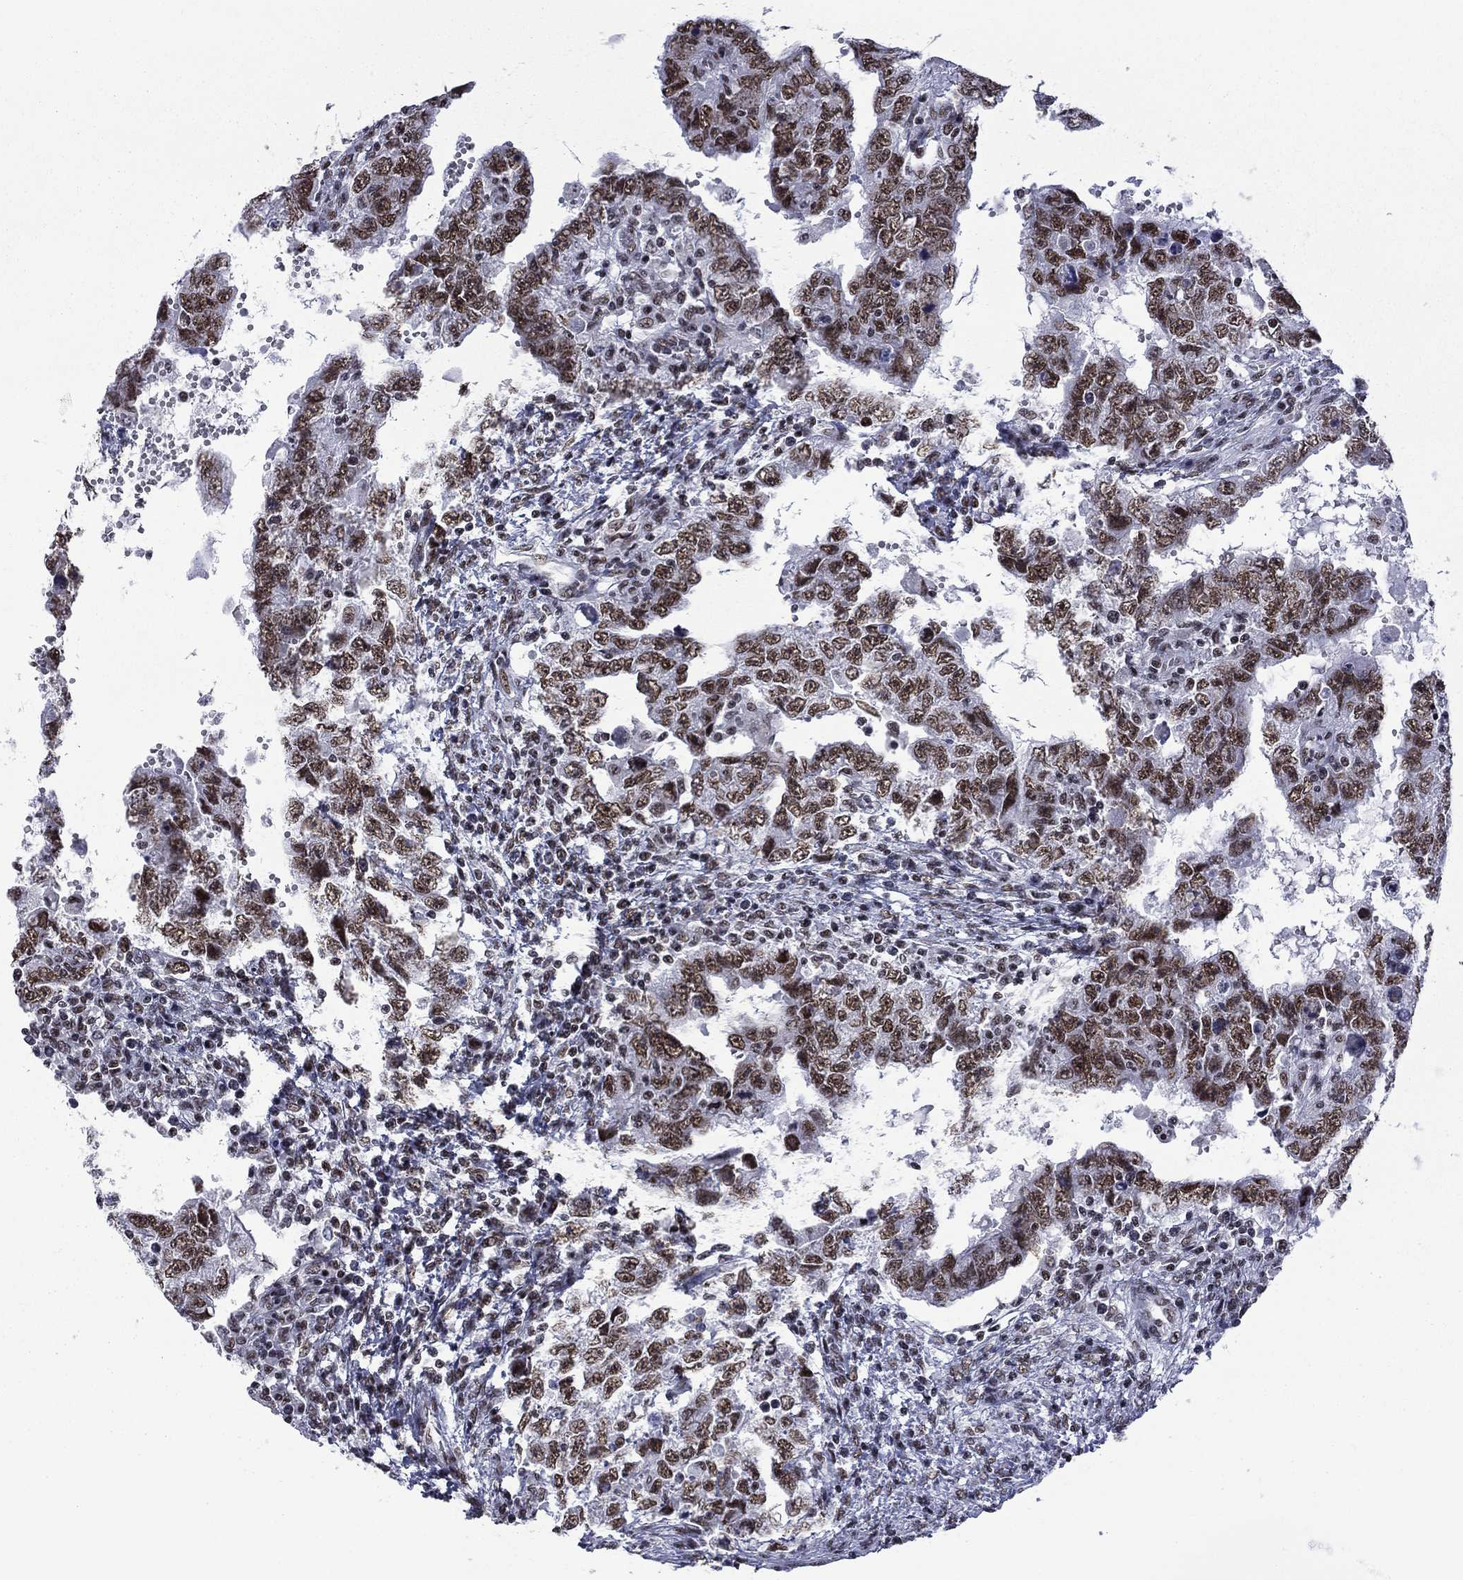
{"staining": {"intensity": "moderate", "quantity": ">75%", "location": "nuclear"}, "tissue": "testis cancer", "cell_type": "Tumor cells", "image_type": "cancer", "snomed": [{"axis": "morphology", "description": "Carcinoma, Embryonal, NOS"}, {"axis": "topography", "description": "Testis"}], "caption": "Testis cancer (embryonal carcinoma) was stained to show a protein in brown. There is medium levels of moderate nuclear positivity in approximately >75% of tumor cells. (DAB (3,3'-diaminobenzidine) IHC with brightfield microscopy, high magnification).", "gene": "ETV5", "patient": {"sex": "male", "age": 26}}